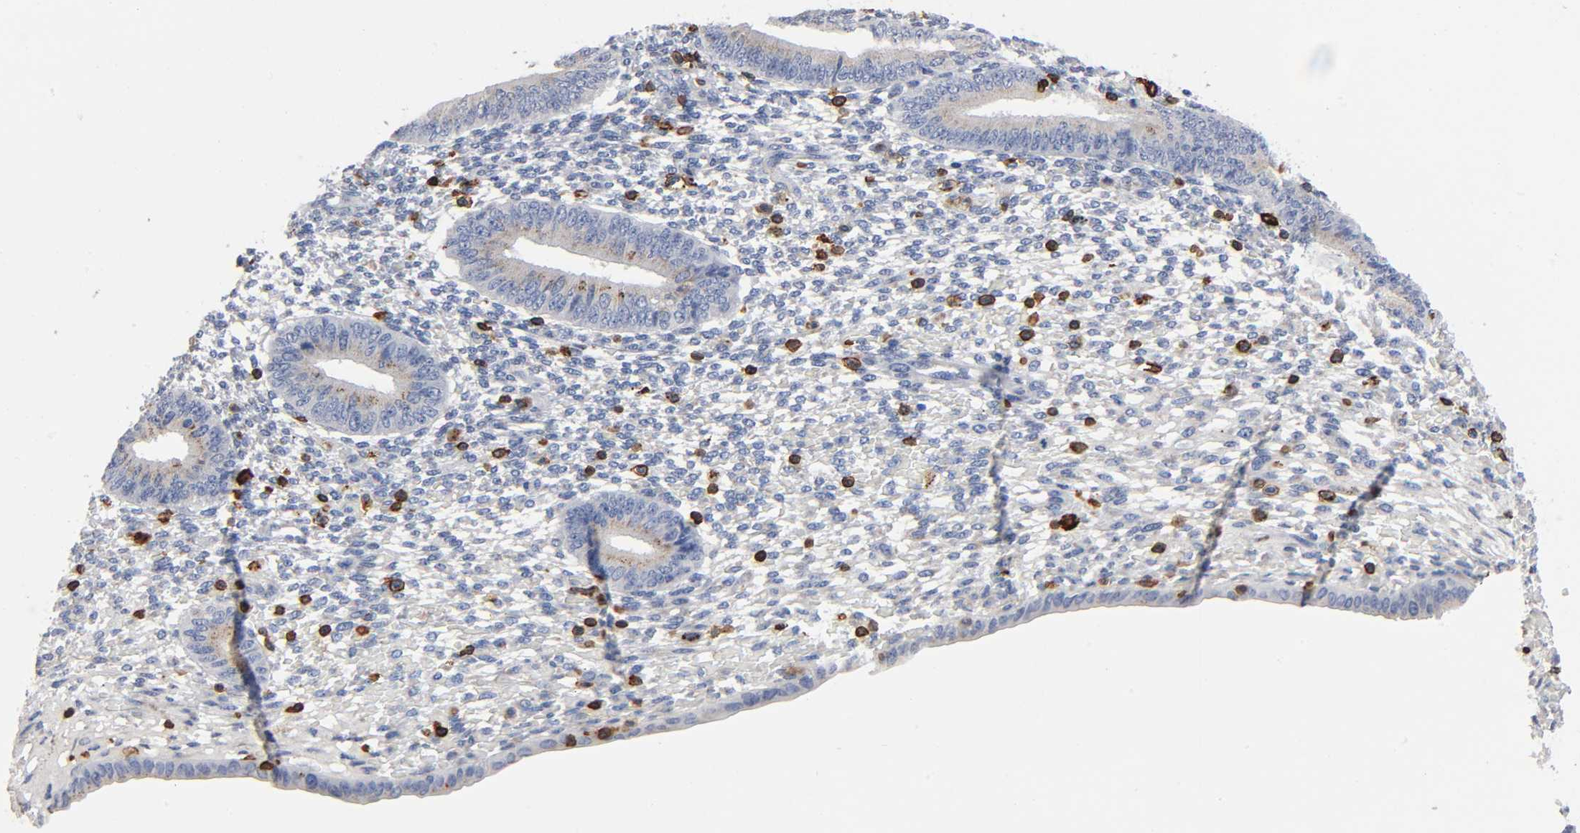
{"staining": {"intensity": "moderate", "quantity": "25%-75%", "location": "cytoplasmic/membranous"}, "tissue": "endometrium", "cell_type": "Cells in endometrial stroma", "image_type": "normal", "snomed": [{"axis": "morphology", "description": "Normal tissue, NOS"}, {"axis": "topography", "description": "Endometrium"}], "caption": "Cells in endometrial stroma demonstrate medium levels of moderate cytoplasmic/membranous expression in approximately 25%-75% of cells in benign human endometrium.", "gene": "CAPN10", "patient": {"sex": "female", "age": 42}}